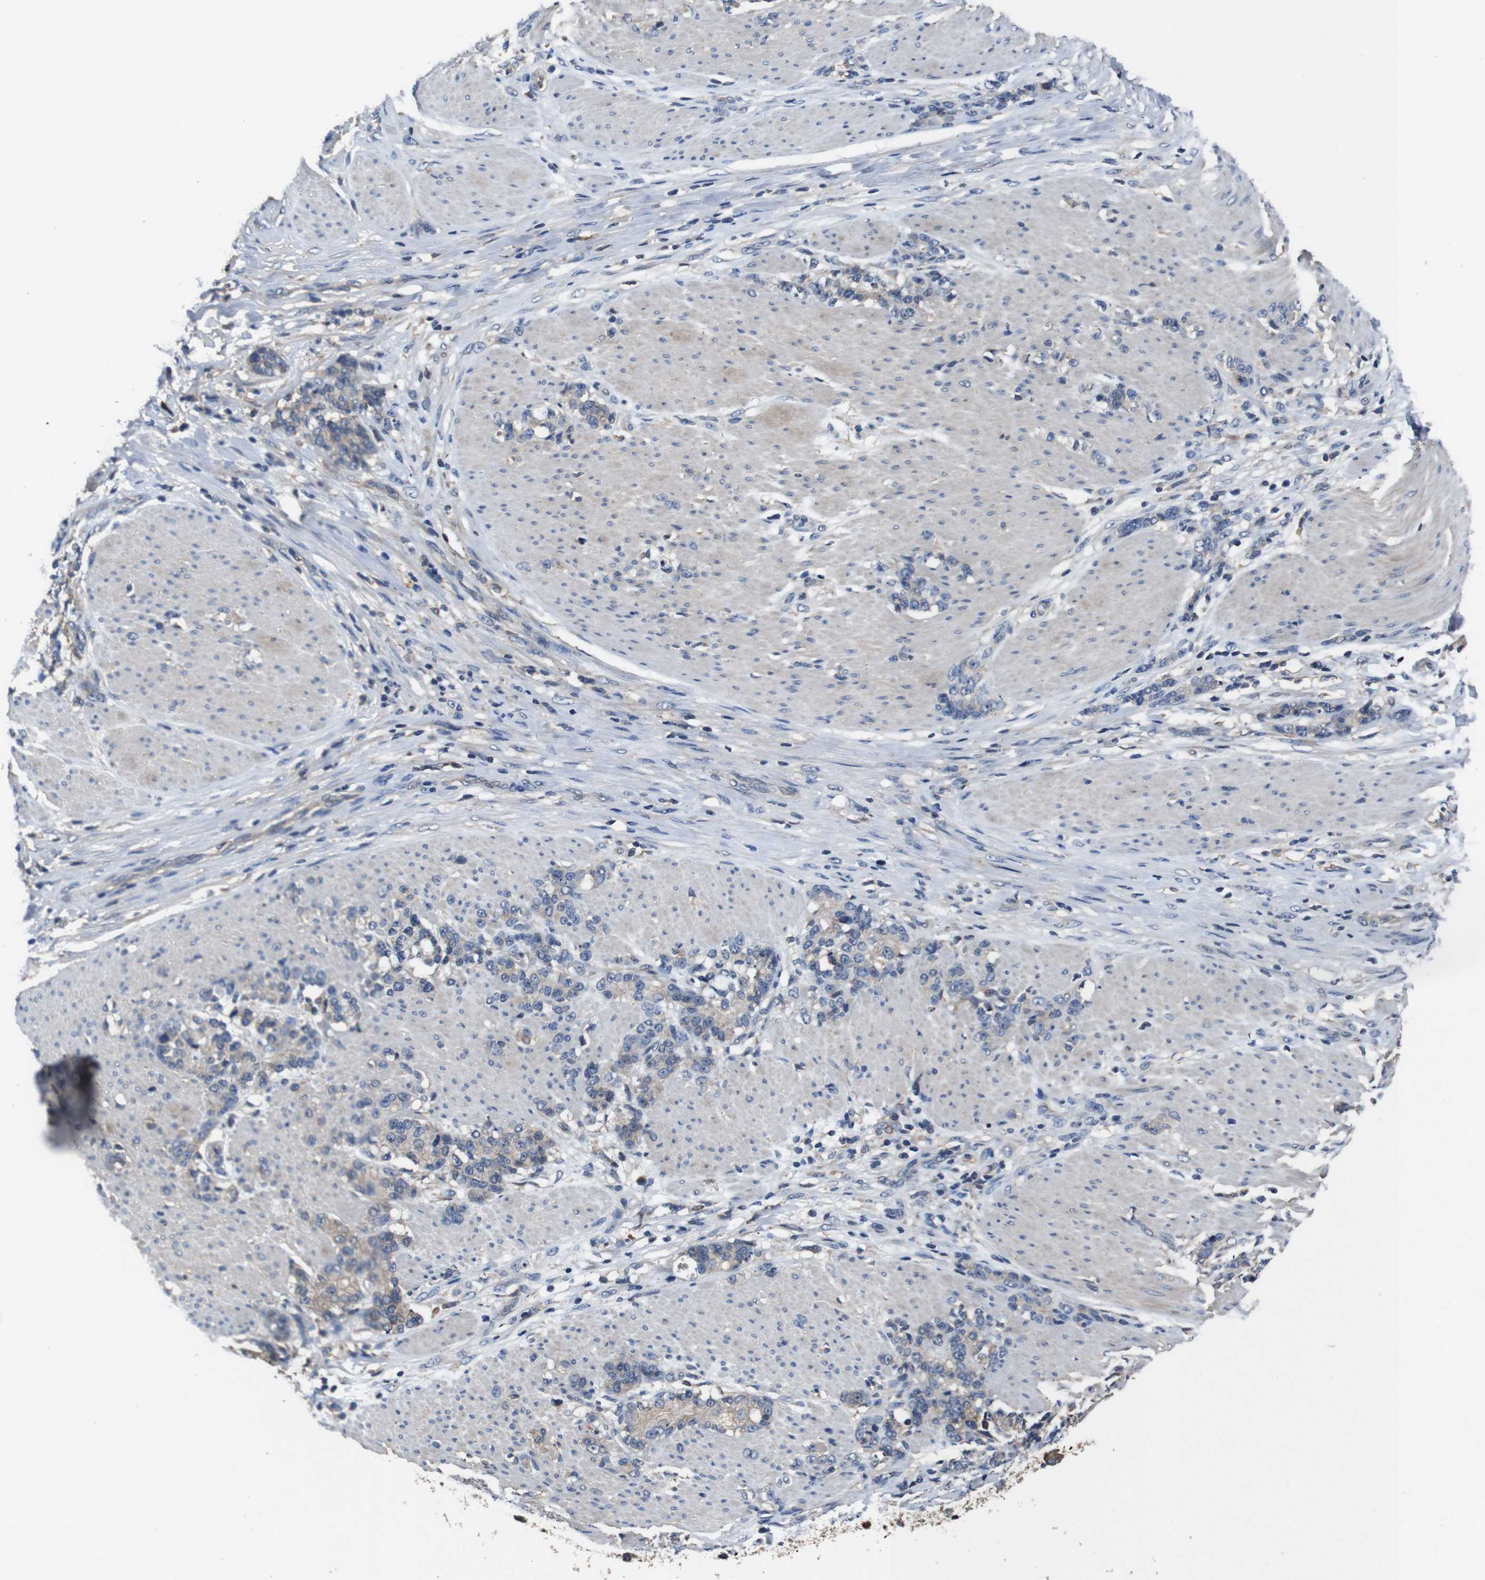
{"staining": {"intensity": "weak", "quantity": "<25%", "location": "cytoplasmic/membranous"}, "tissue": "stomach cancer", "cell_type": "Tumor cells", "image_type": "cancer", "snomed": [{"axis": "morphology", "description": "Adenocarcinoma, NOS"}, {"axis": "topography", "description": "Stomach, lower"}], "caption": "An immunohistochemistry photomicrograph of stomach cancer is shown. There is no staining in tumor cells of stomach cancer. (DAB (3,3'-diaminobenzidine) IHC with hematoxylin counter stain).", "gene": "GLIPR1", "patient": {"sex": "male", "age": 88}}